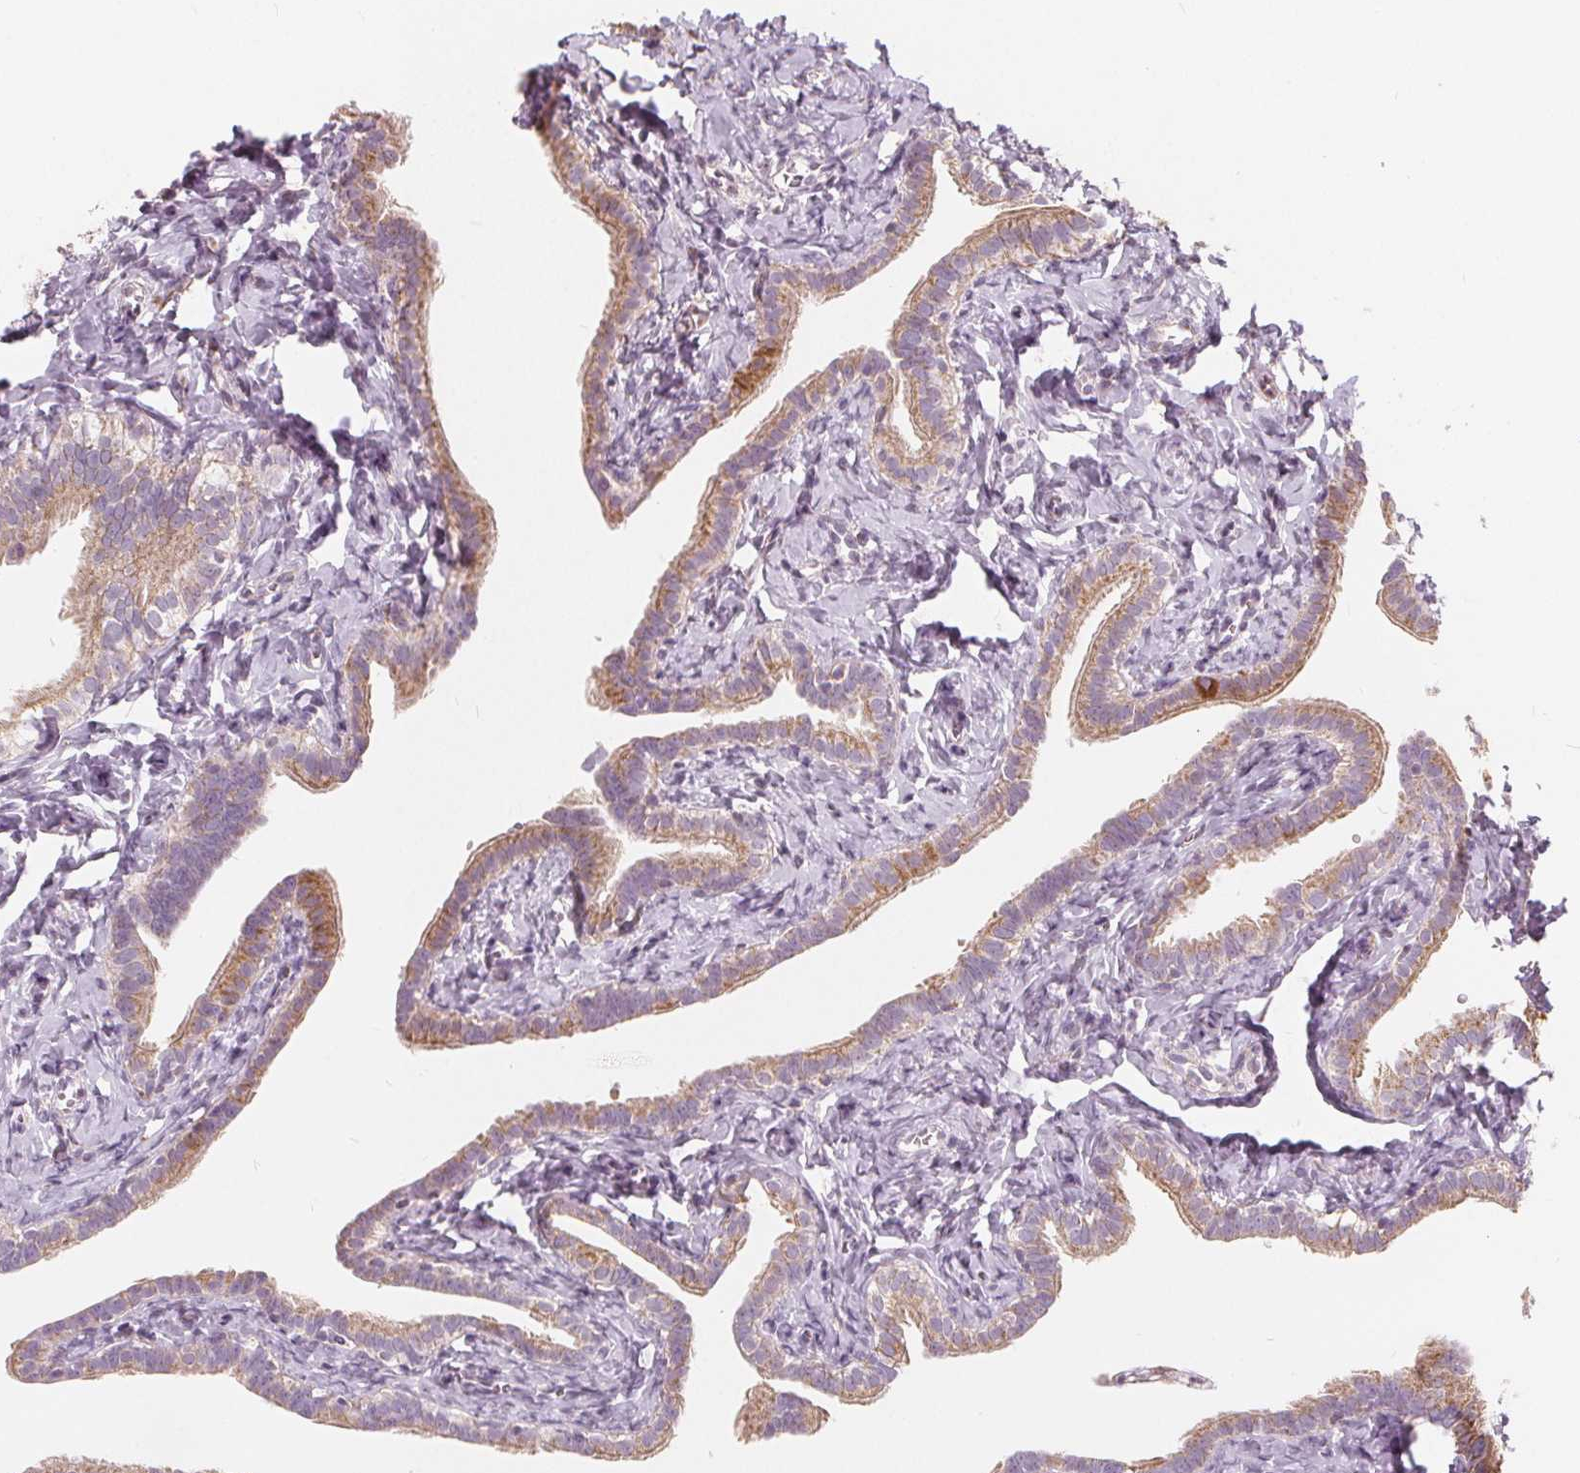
{"staining": {"intensity": "moderate", "quantity": "25%-75%", "location": "cytoplasmic/membranous"}, "tissue": "fallopian tube", "cell_type": "Glandular cells", "image_type": "normal", "snomed": [{"axis": "morphology", "description": "Normal tissue, NOS"}, {"axis": "topography", "description": "Fallopian tube"}], "caption": "Fallopian tube was stained to show a protein in brown. There is medium levels of moderate cytoplasmic/membranous expression in about 25%-75% of glandular cells. Nuclei are stained in blue.", "gene": "NUP210L", "patient": {"sex": "female", "age": 41}}